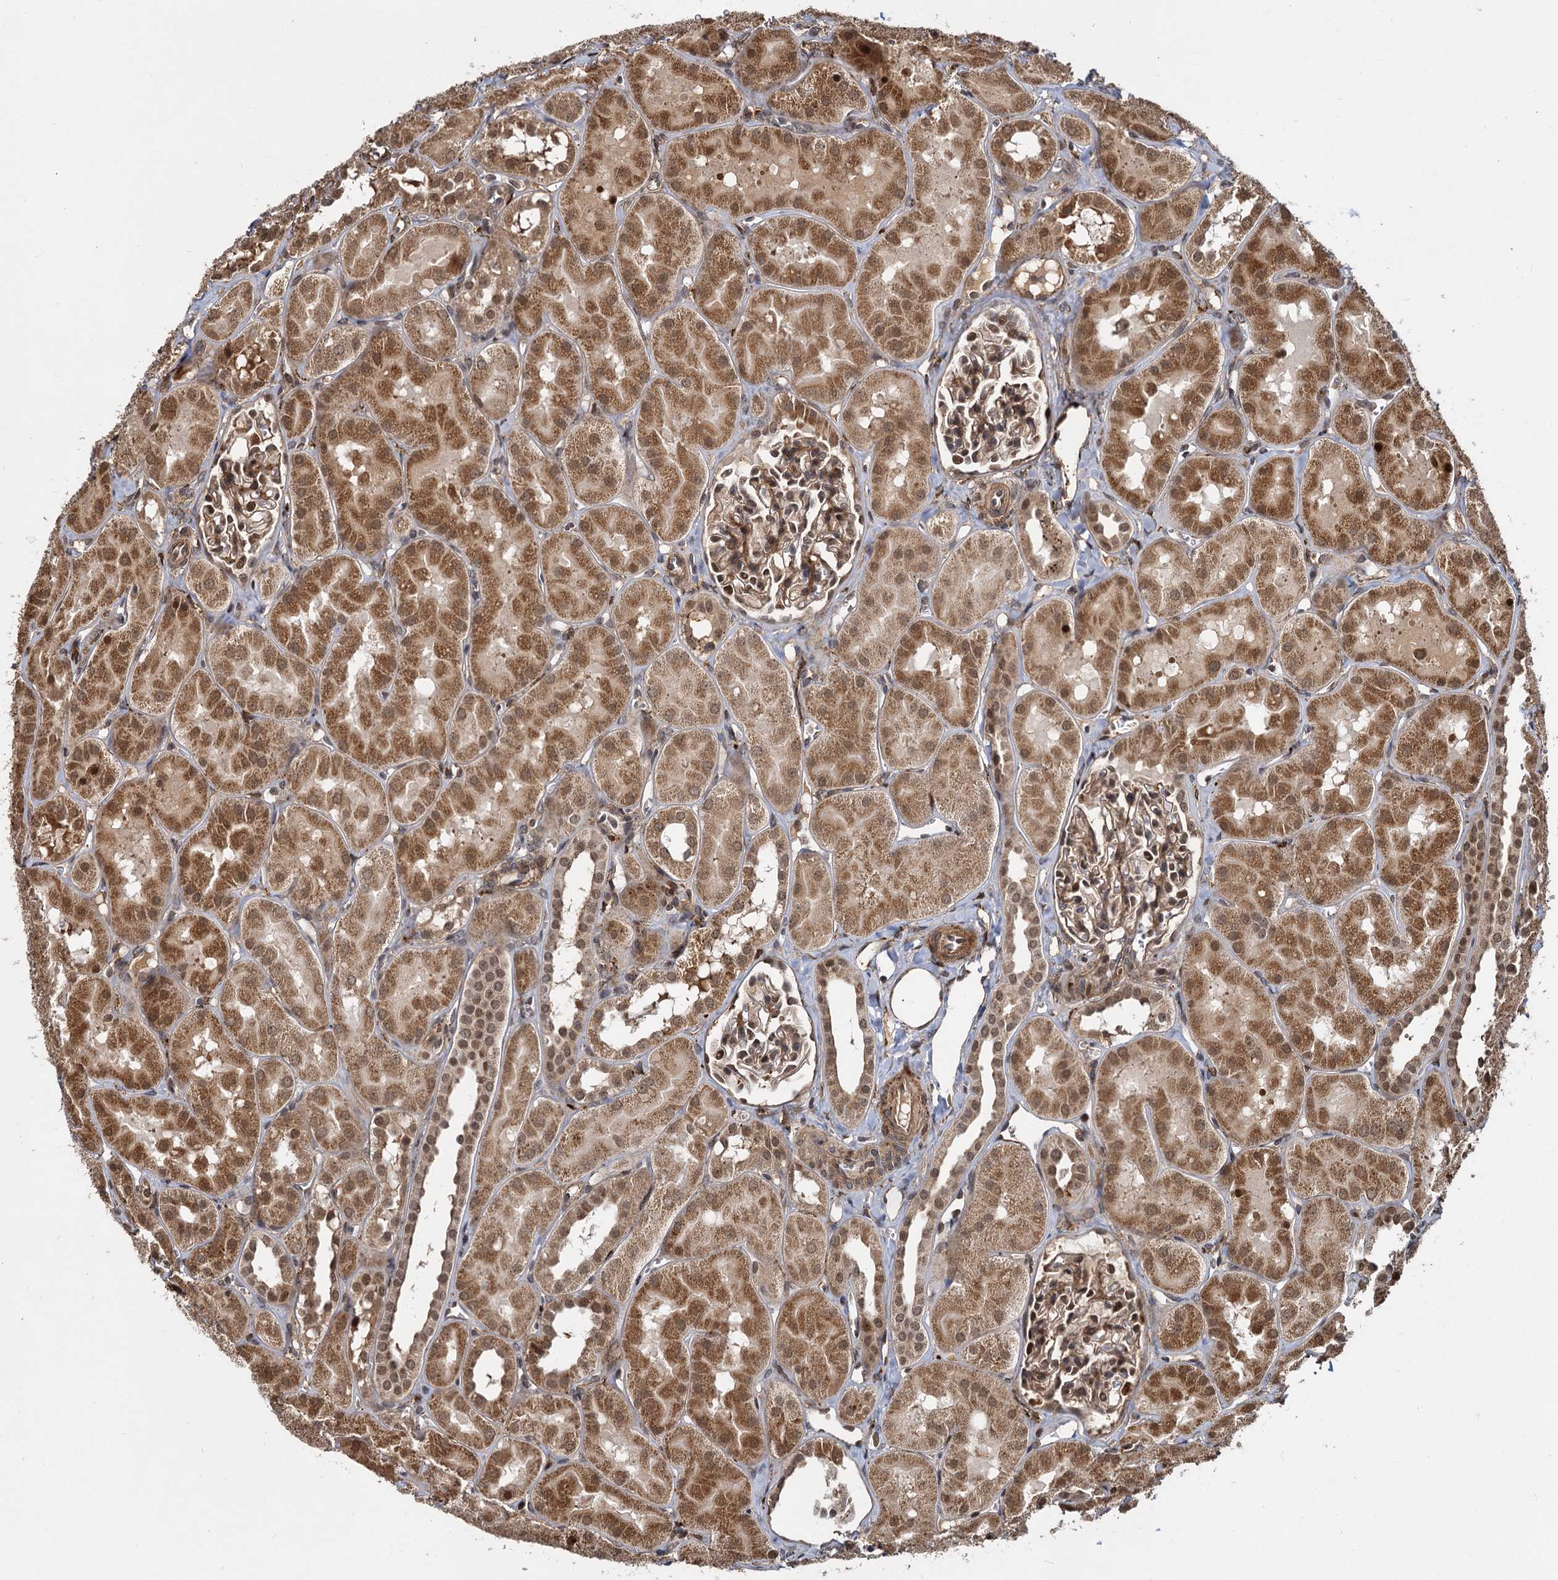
{"staining": {"intensity": "moderate", "quantity": ">75%", "location": "cytoplasmic/membranous,nuclear"}, "tissue": "kidney", "cell_type": "Cells in glomeruli", "image_type": "normal", "snomed": [{"axis": "morphology", "description": "Normal tissue, NOS"}, {"axis": "topography", "description": "Kidney"}, {"axis": "topography", "description": "Urinary bladder"}], "caption": "The histopathology image exhibits a brown stain indicating the presence of a protein in the cytoplasmic/membranous,nuclear of cells in glomeruli in kidney. The protein of interest is shown in brown color, while the nuclei are stained blue.", "gene": "TRIM23", "patient": {"sex": "male", "age": 16}}